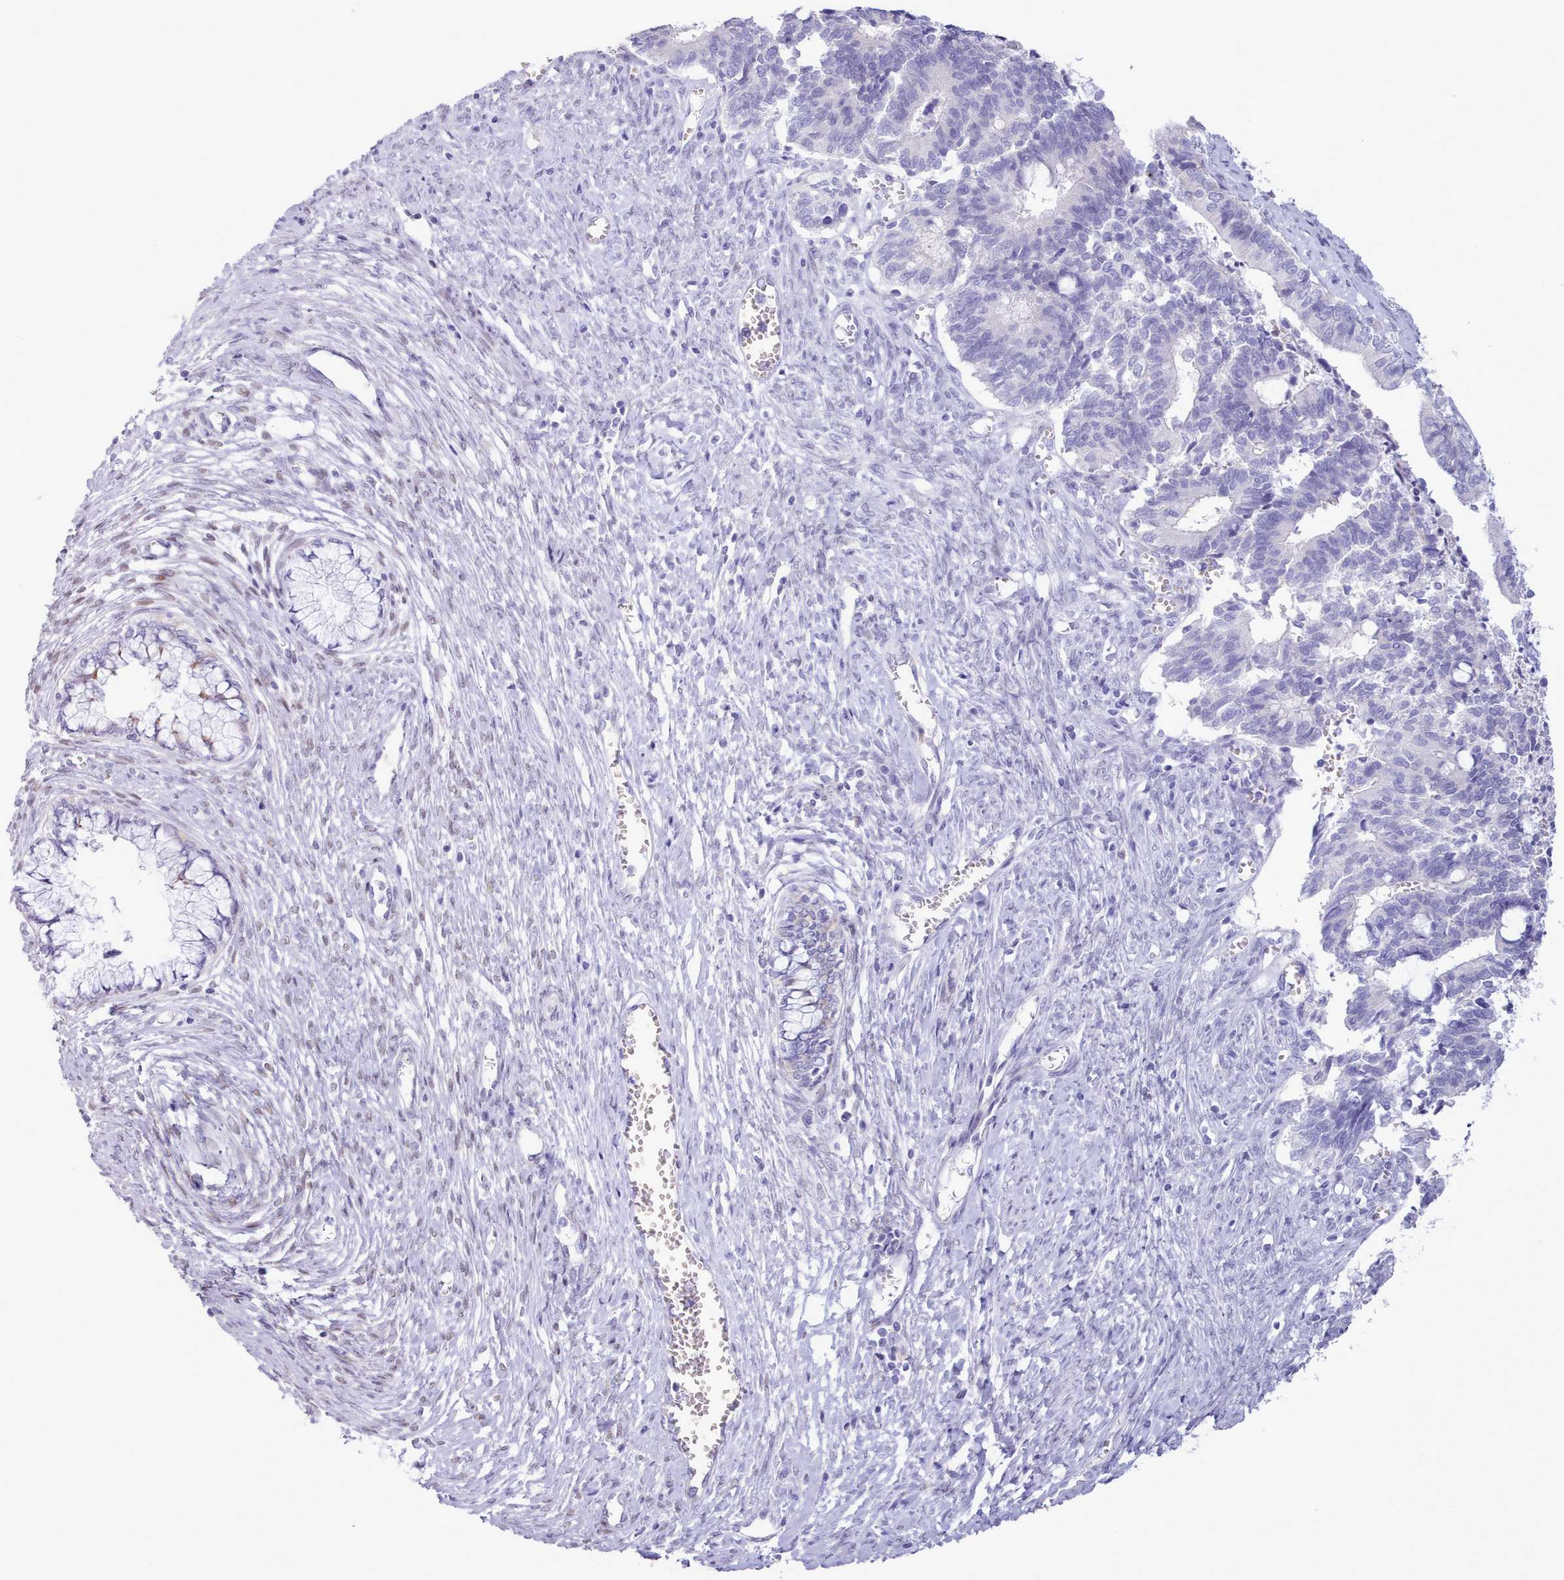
{"staining": {"intensity": "negative", "quantity": "none", "location": "none"}, "tissue": "cervical cancer", "cell_type": "Tumor cells", "image_type": "cancer", "snomed": [{"axis": "morphology", "description": "Adenocarcinoma, NOS"}, {"axis": "topography", "description": "Cervix"}], "caption": "An image of adenocarcinoma (cervical) stained for a protein demonstrates no brown staining in tumor cells. (DAB (3,3'-diaminobenzidine) immunohistochemistry, high magnification).", "gene": "TMEM253", "patient": {"sex": "female", "age": 44}}